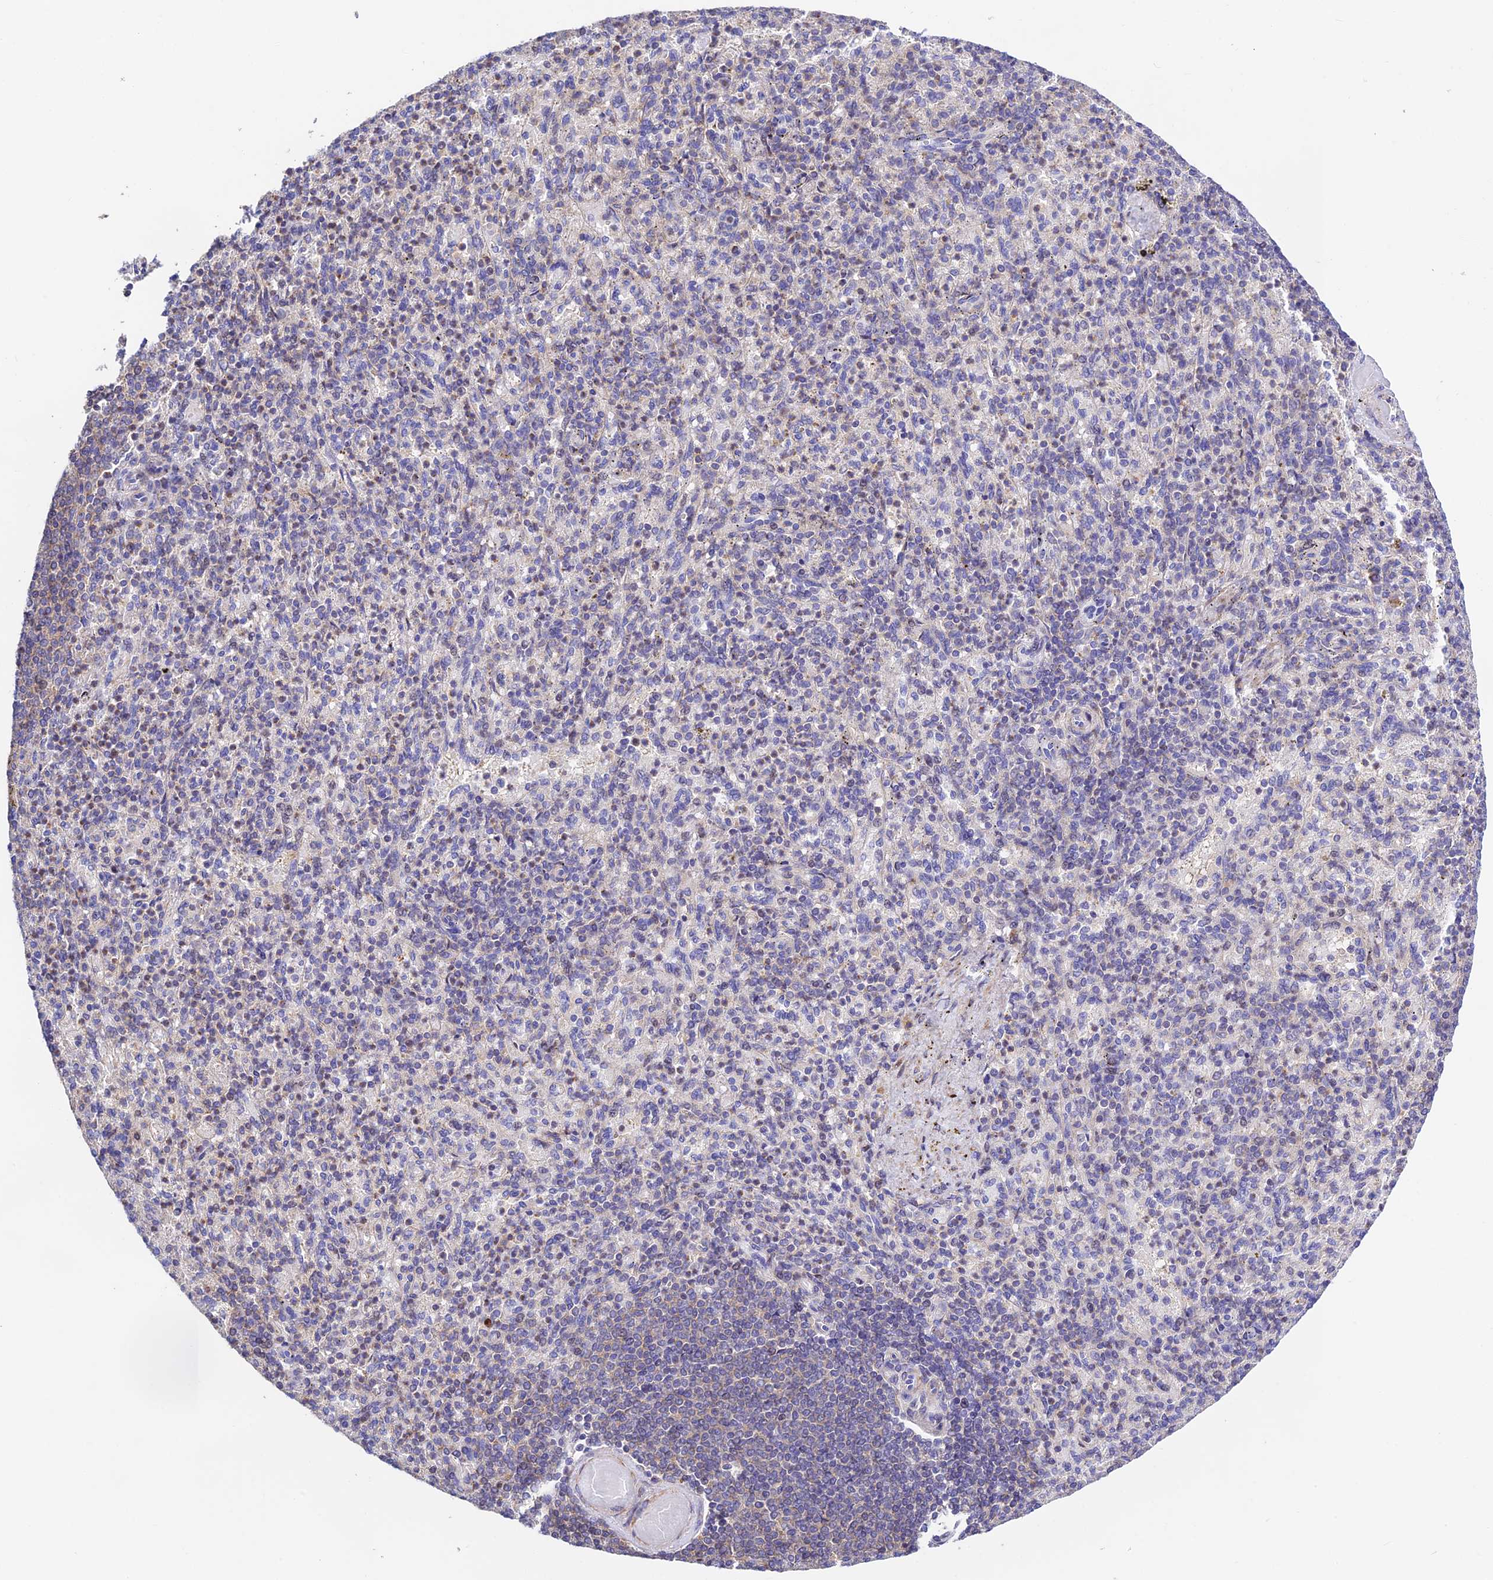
{"staining": {"intensity": "moderate", "quantity": "25%-75%", "location": "cytoplasmic/membranous"}, "tissue": "spleen", "cell_type": "Cells in red pulp", "image_type": "normal", "snomed": [{"axis": "morphology", "description": "Normal tissue, NOS"}, {"axis": "topography", "description": "Spleen"}], "caption": "About 25%-75% of cells in red pulp in unremarkable spleen exhibit moderate cytoplasmic/membranous protein expression as visualized by brown immunohistochemical staining.", "gene": "PRIM1", "patient": {"sex": "female", "age": 74}}